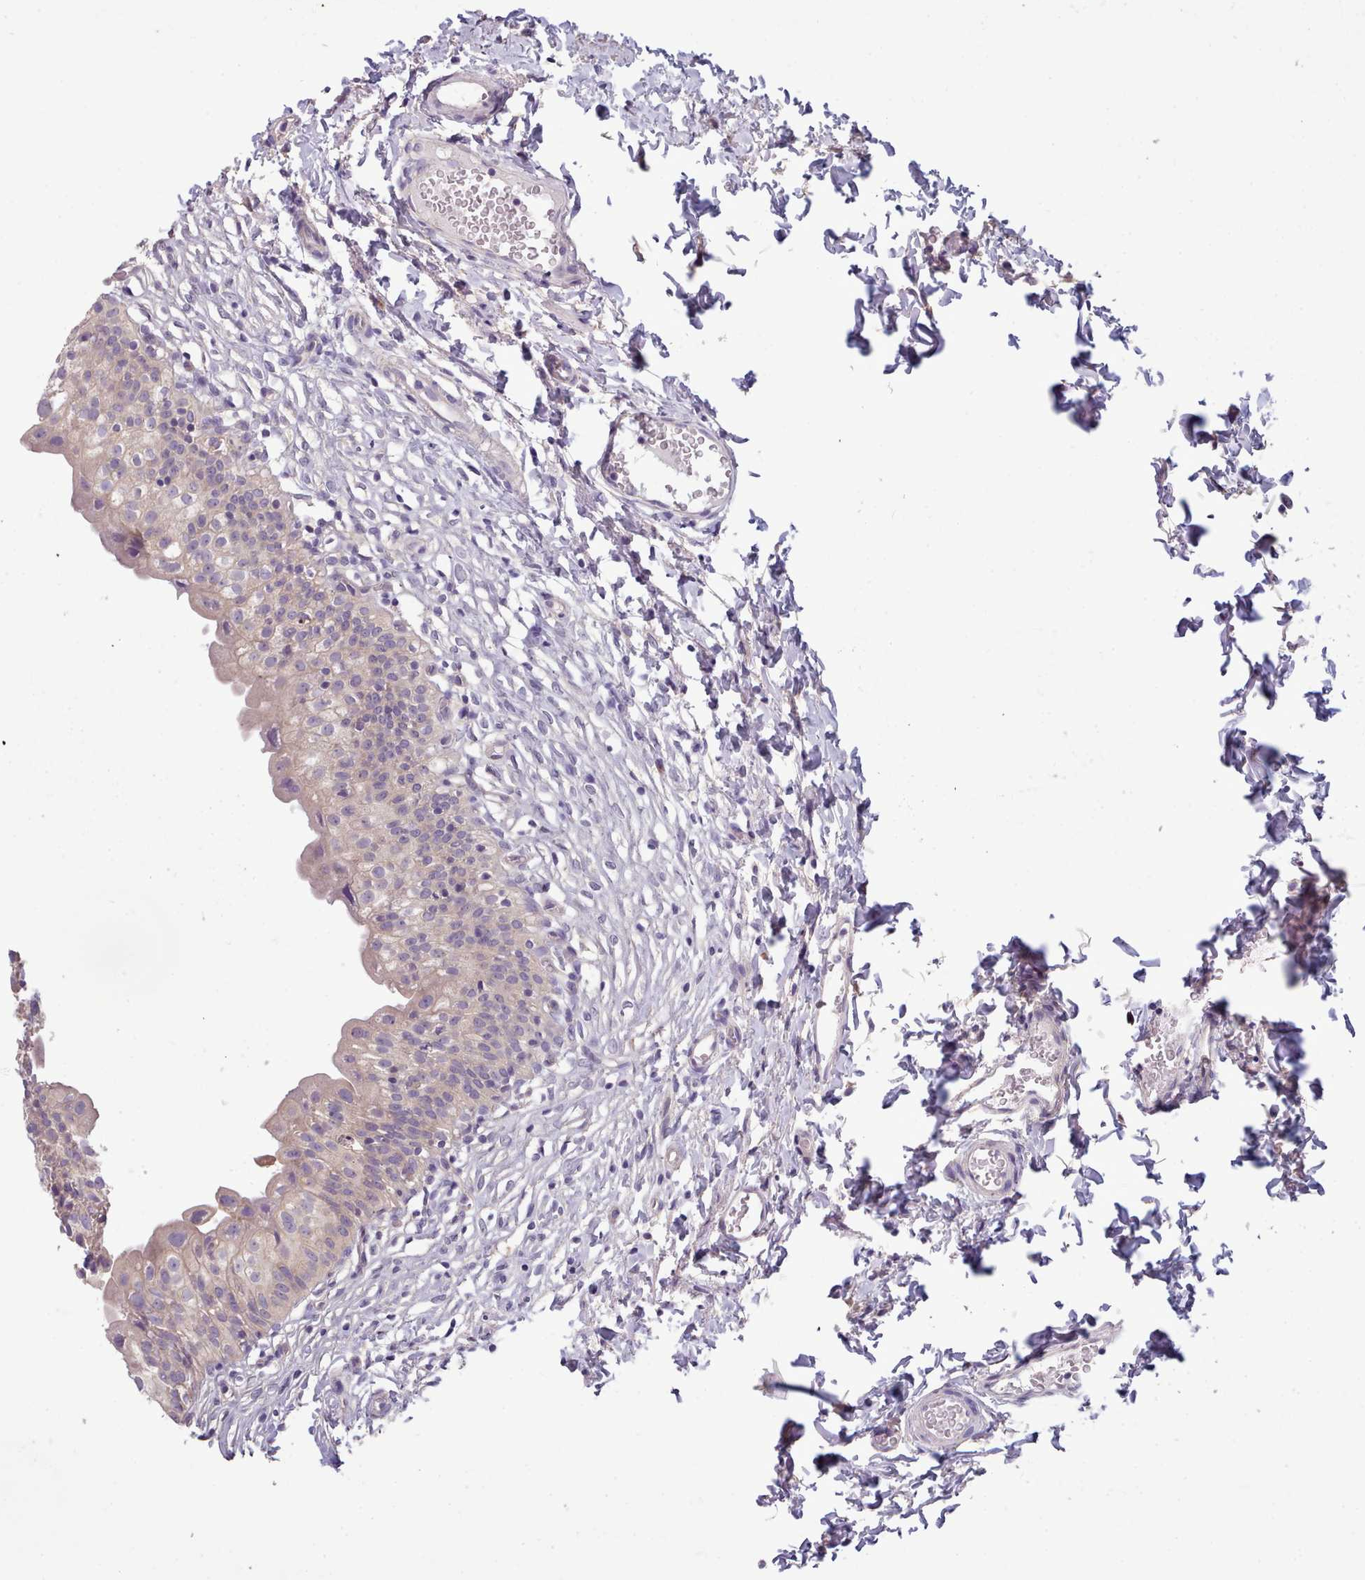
{"staining": {"intensity": "weak", "quantity": "25%-75%", "location": "cytoplasmic/membranous"}, "tissue": "urinary bladder", "cell_type": "Urothelial cells", "image_type": "normal", "snomed": [{"axis": "morphology", "description": "Normal tissue, NOS"}, {"axis": "topography", "description": "Urinary bladder"}], "caption": "Protein positivity by IHC reveals weak cytoplasmic/membranous staining in about 25%-75% of urothelial cells in normal urinary bladder.", "gene": "DPF1", "patient": {"sex": "male", "age": 55}}